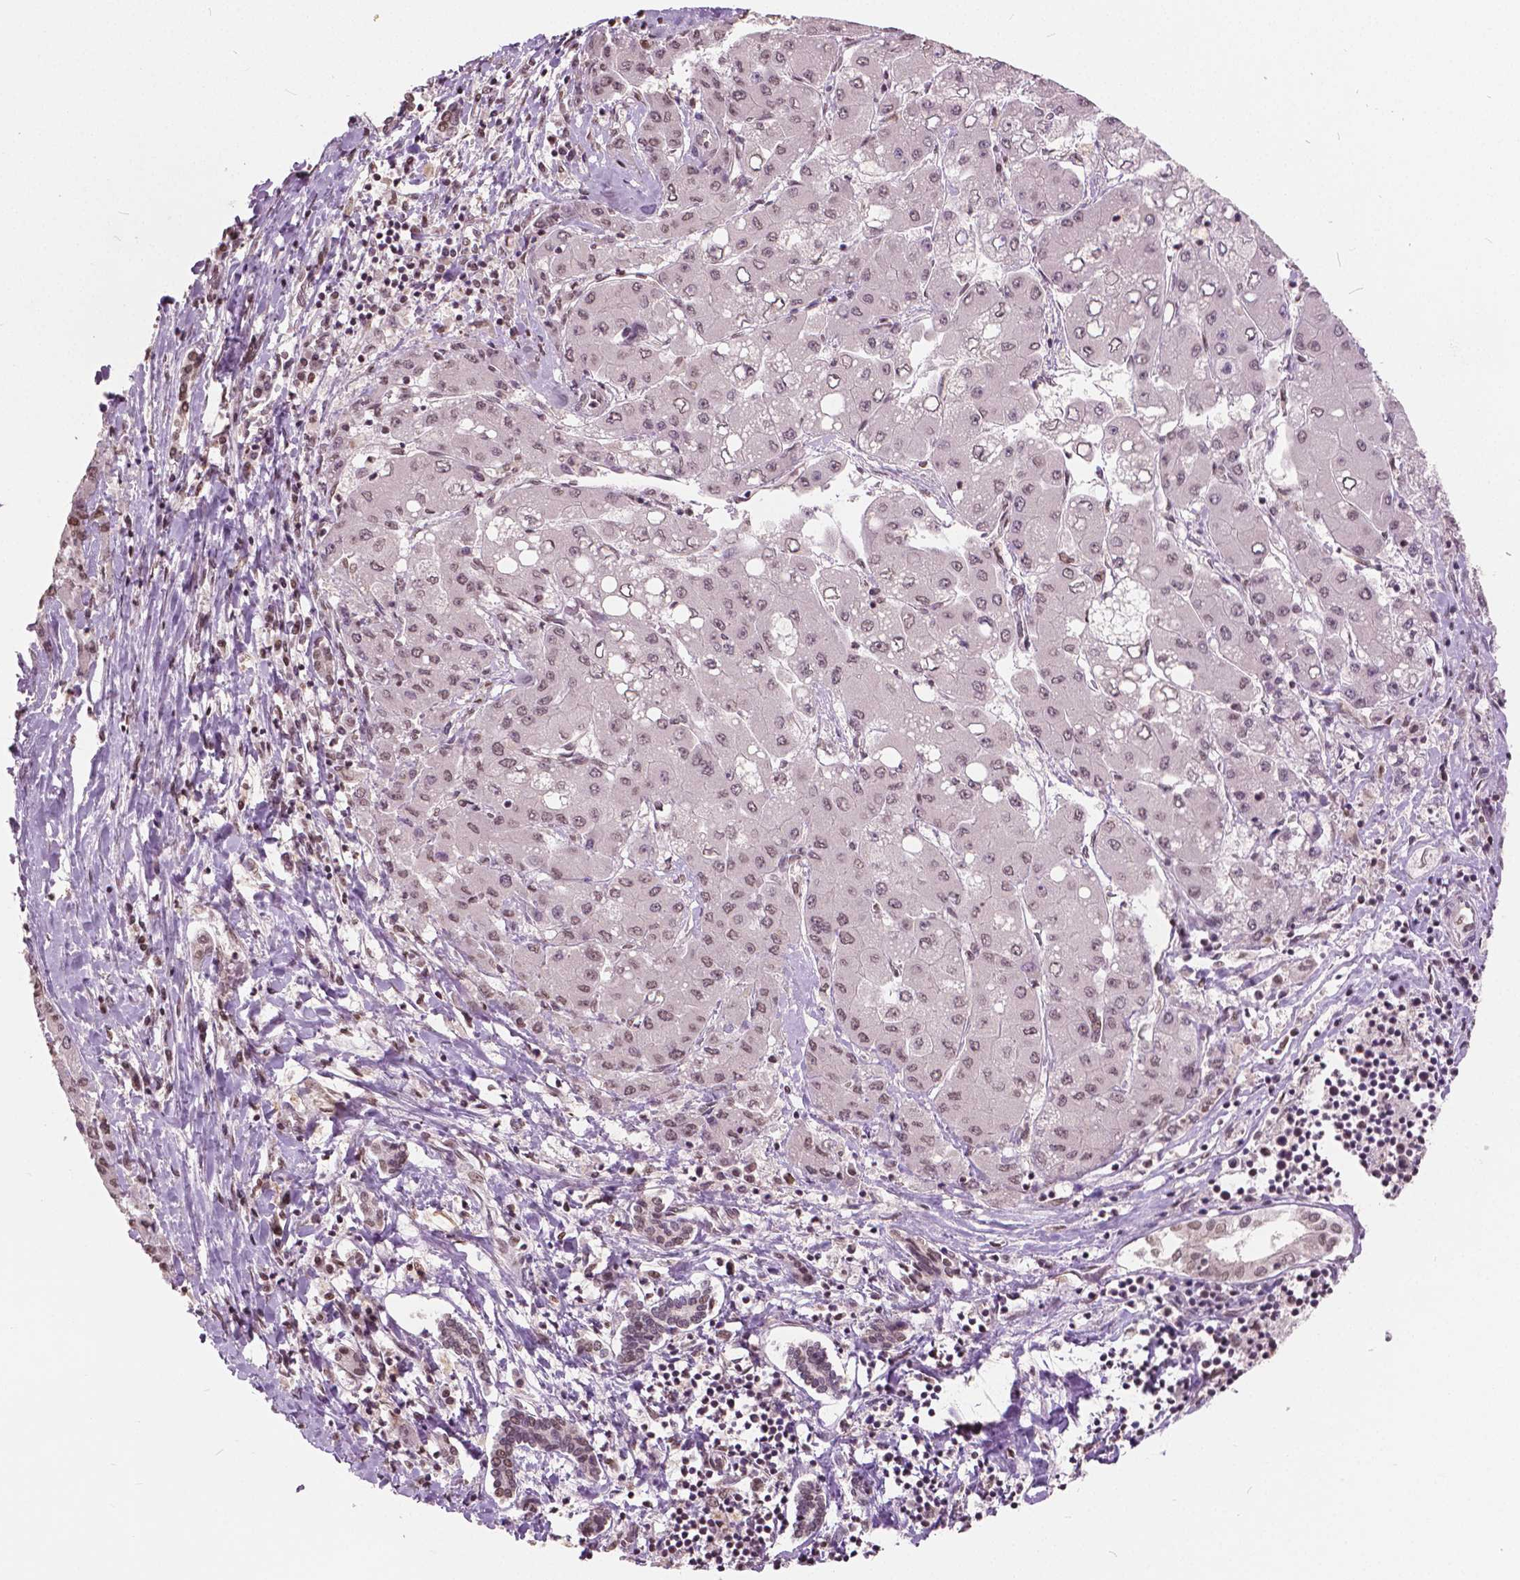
{"staining": {"intensity": "weak", "quantity": ">75%", "location": "nuclear"}, "tissue": "liver cancer", "cell_type": "Tumor cells", "image_type": "cancer", "snomed": [{"axis": "morphology", "description": "Carcinoma, Hepatocellular, NOS"}, {"axis": "topography", "description": "Liver"}], "caption": "Weak nuclear staining for a protein is seen in approximately >75% of tumor cells of hepatocellular carcinoma (liver) using immunohistochemistry.", "gene": "HOXA10", "patient": {"sex": "male", "age": 40}}